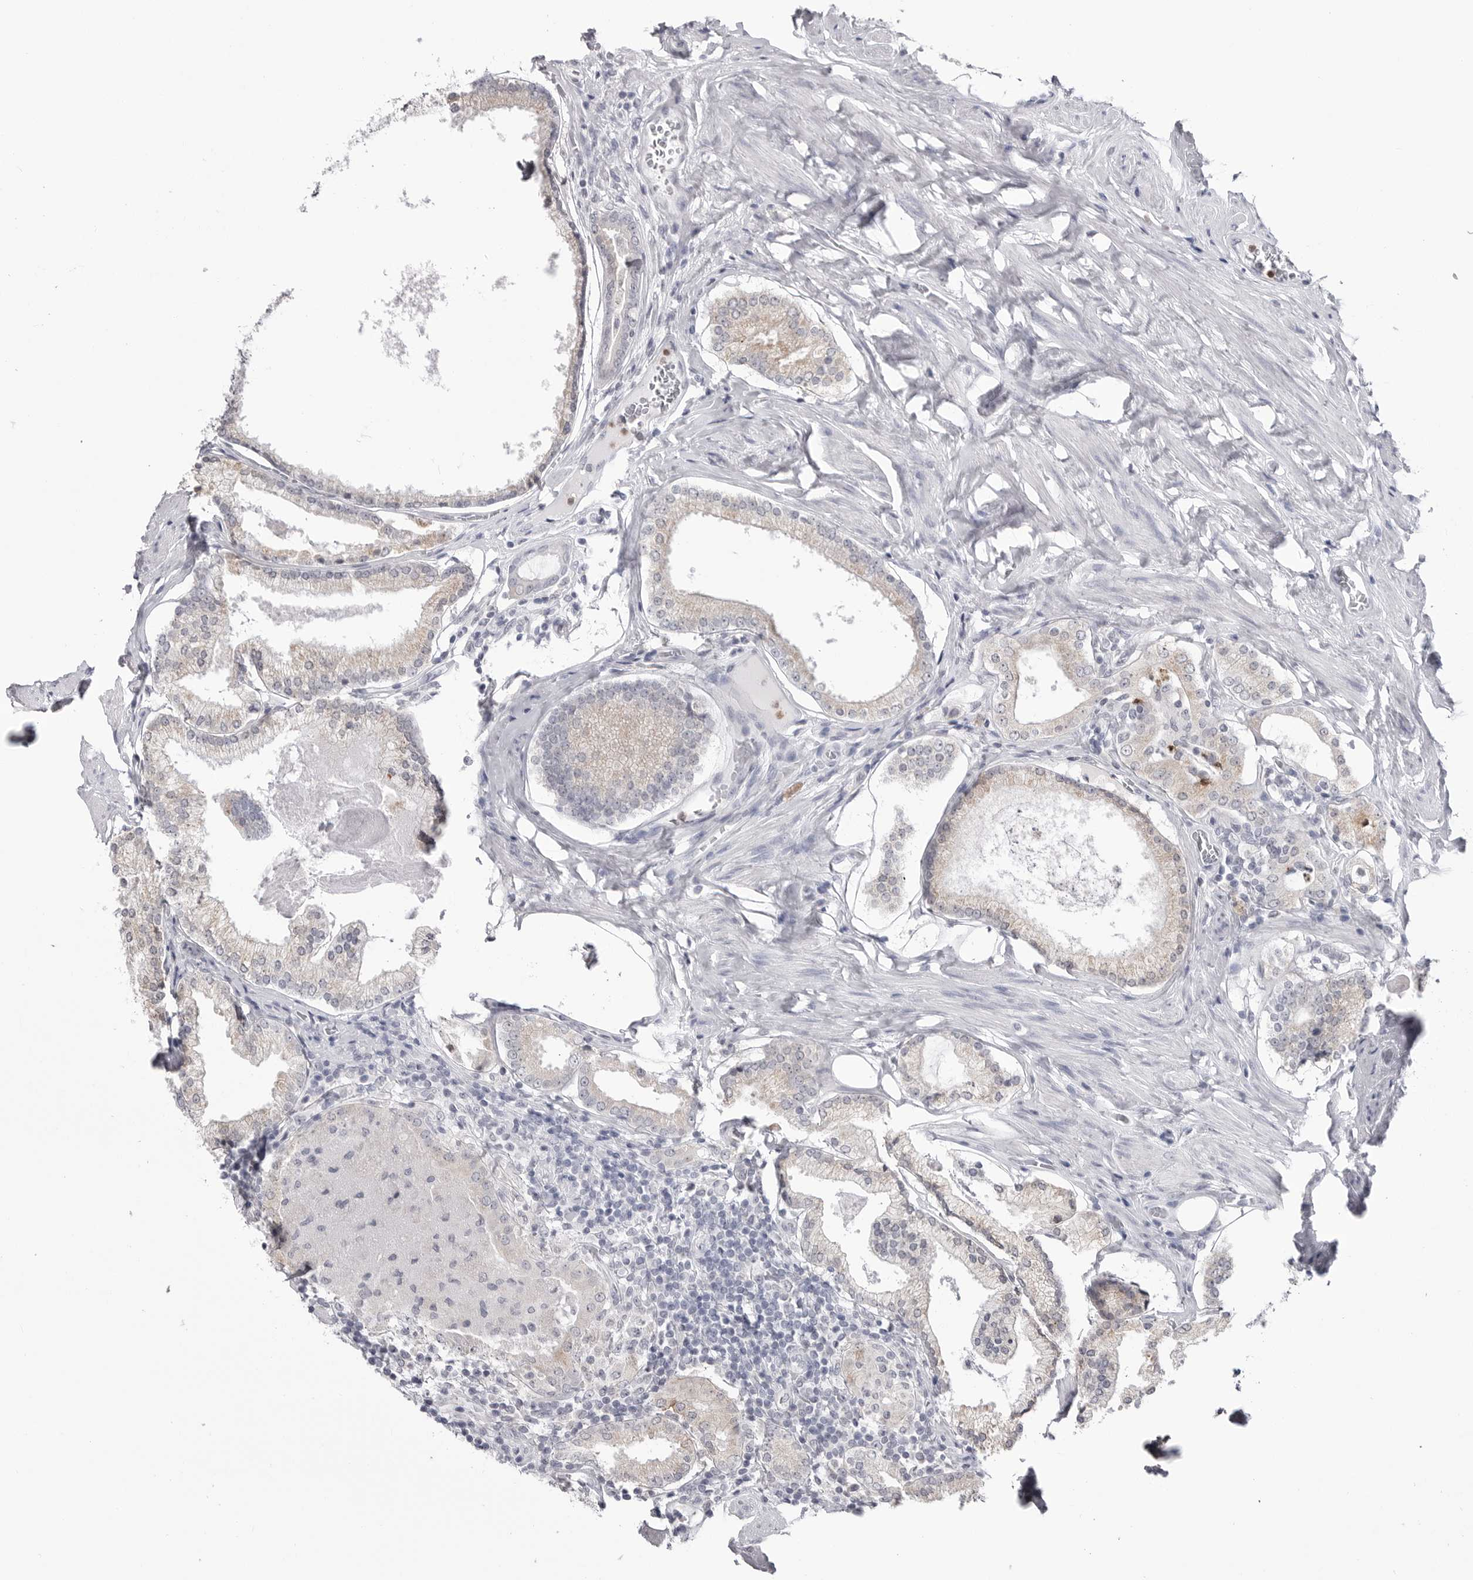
{"staining": {"intensity": "negative", "quantity": "none", "location": "none"}, "tissue": "prostate cancer", "cell_type": "Tumor cells", "image_type": "cancer", "snomed": [{"axis": "morphology", "description": "Adenocarcinoma, Low grade"}, {"axis": "topography", "description": "Prostate"}], "caption": "Histopathology image shows no protein staining in tumor cells of prostate cancer tissue.", "gene": "STAP2", "patient": {"sex": "male", "age": 71}}